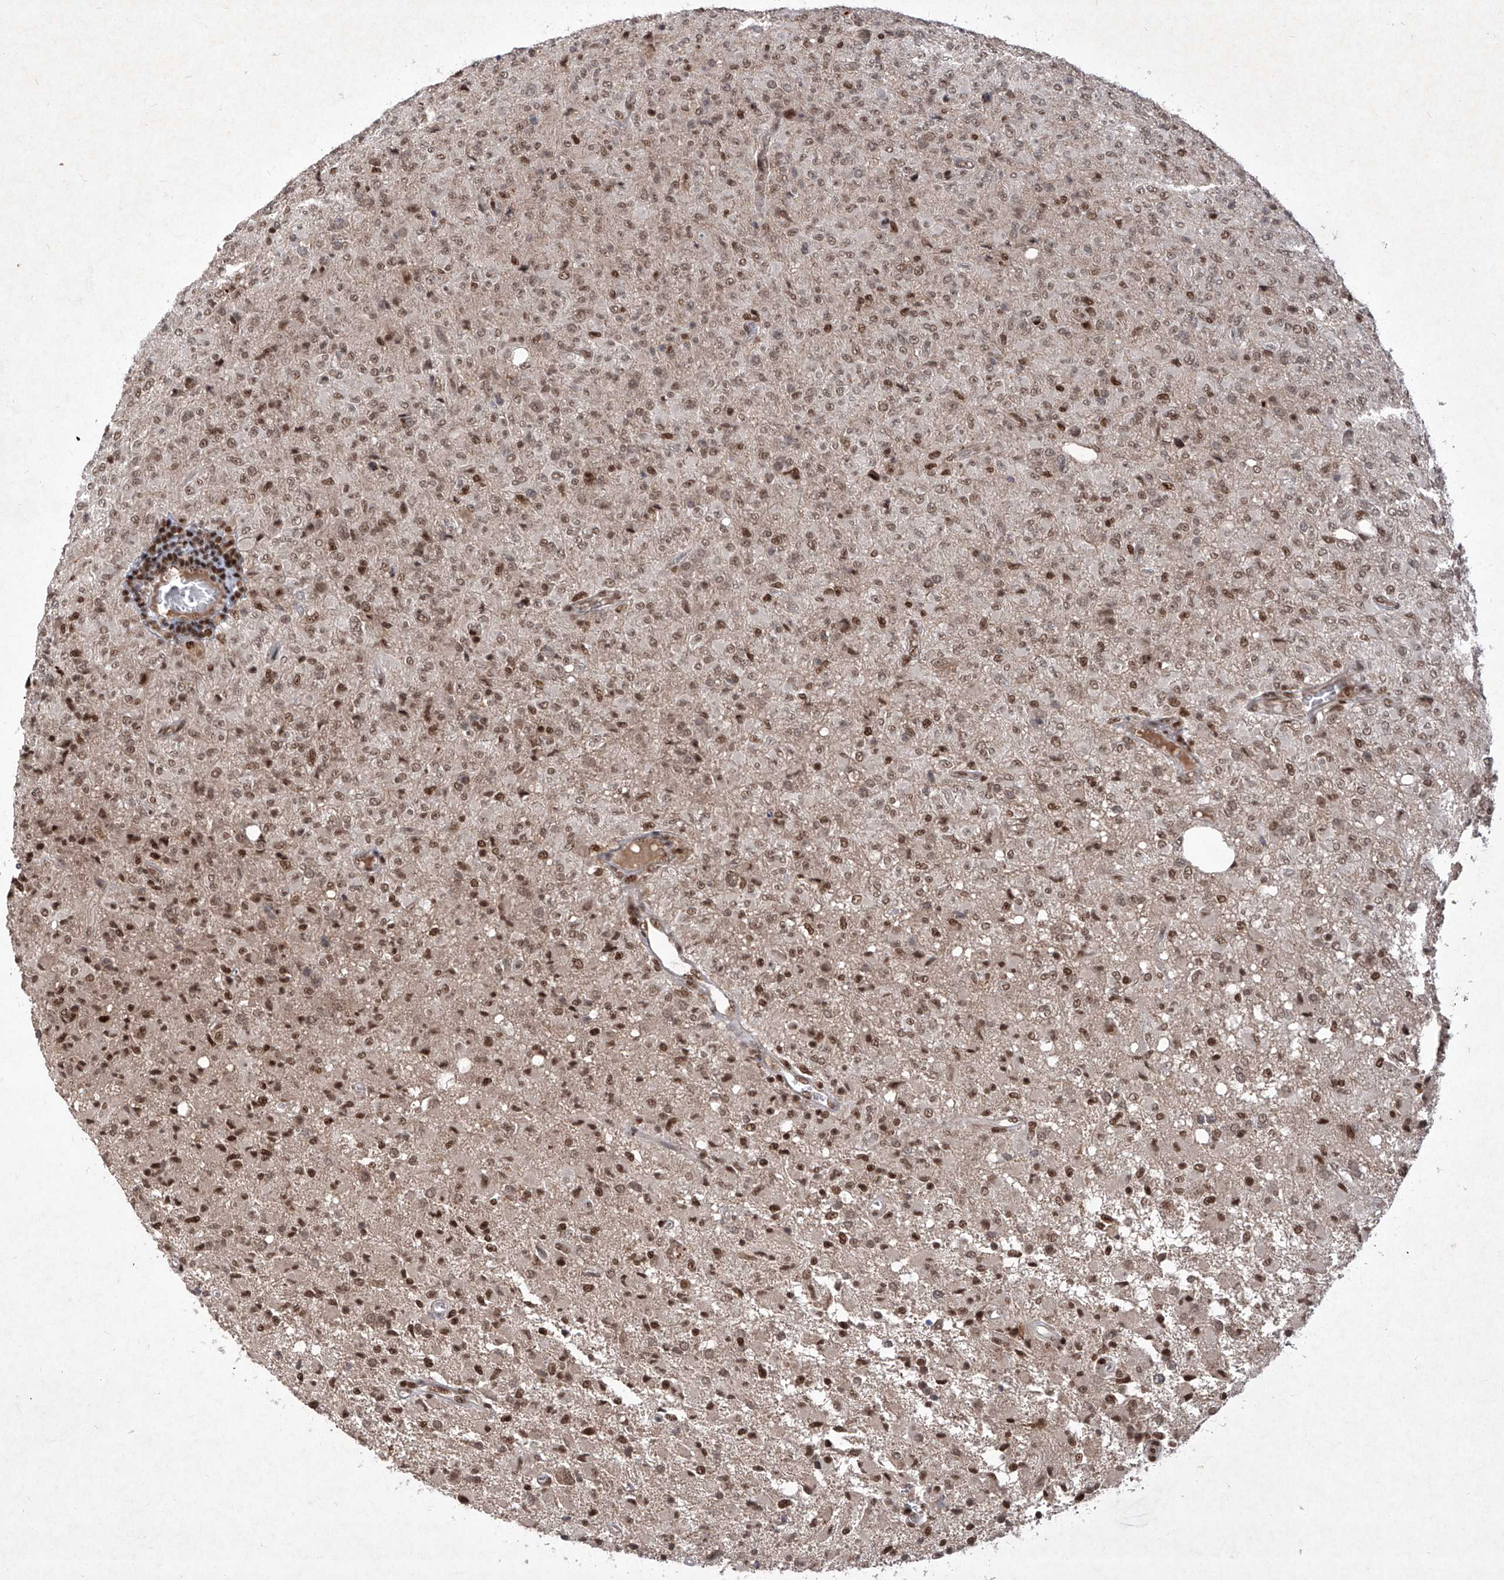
{"staining": {"intensity": "moderate", "quantity": ">75%", "location": "nuclear"}, "tissue": "glioma", "cell_type": "Tumor cells", "image_type": "cancer", "snomed": [{"axis": "morphology", "description": "Glioma, malignant, High grade"}, {"axis": "topography", "description": "Brain"}], "caption": "This histopathology image reveals high-grade glioma (malignant) stained with immunohistochemistry to label a protein in brown. The nuclear of tumor cells show moderate positivity for the protein. Nuclei are counter-stained blue.", "gene": "IRF2", "patient": {"sex": "female", "age": 57}}